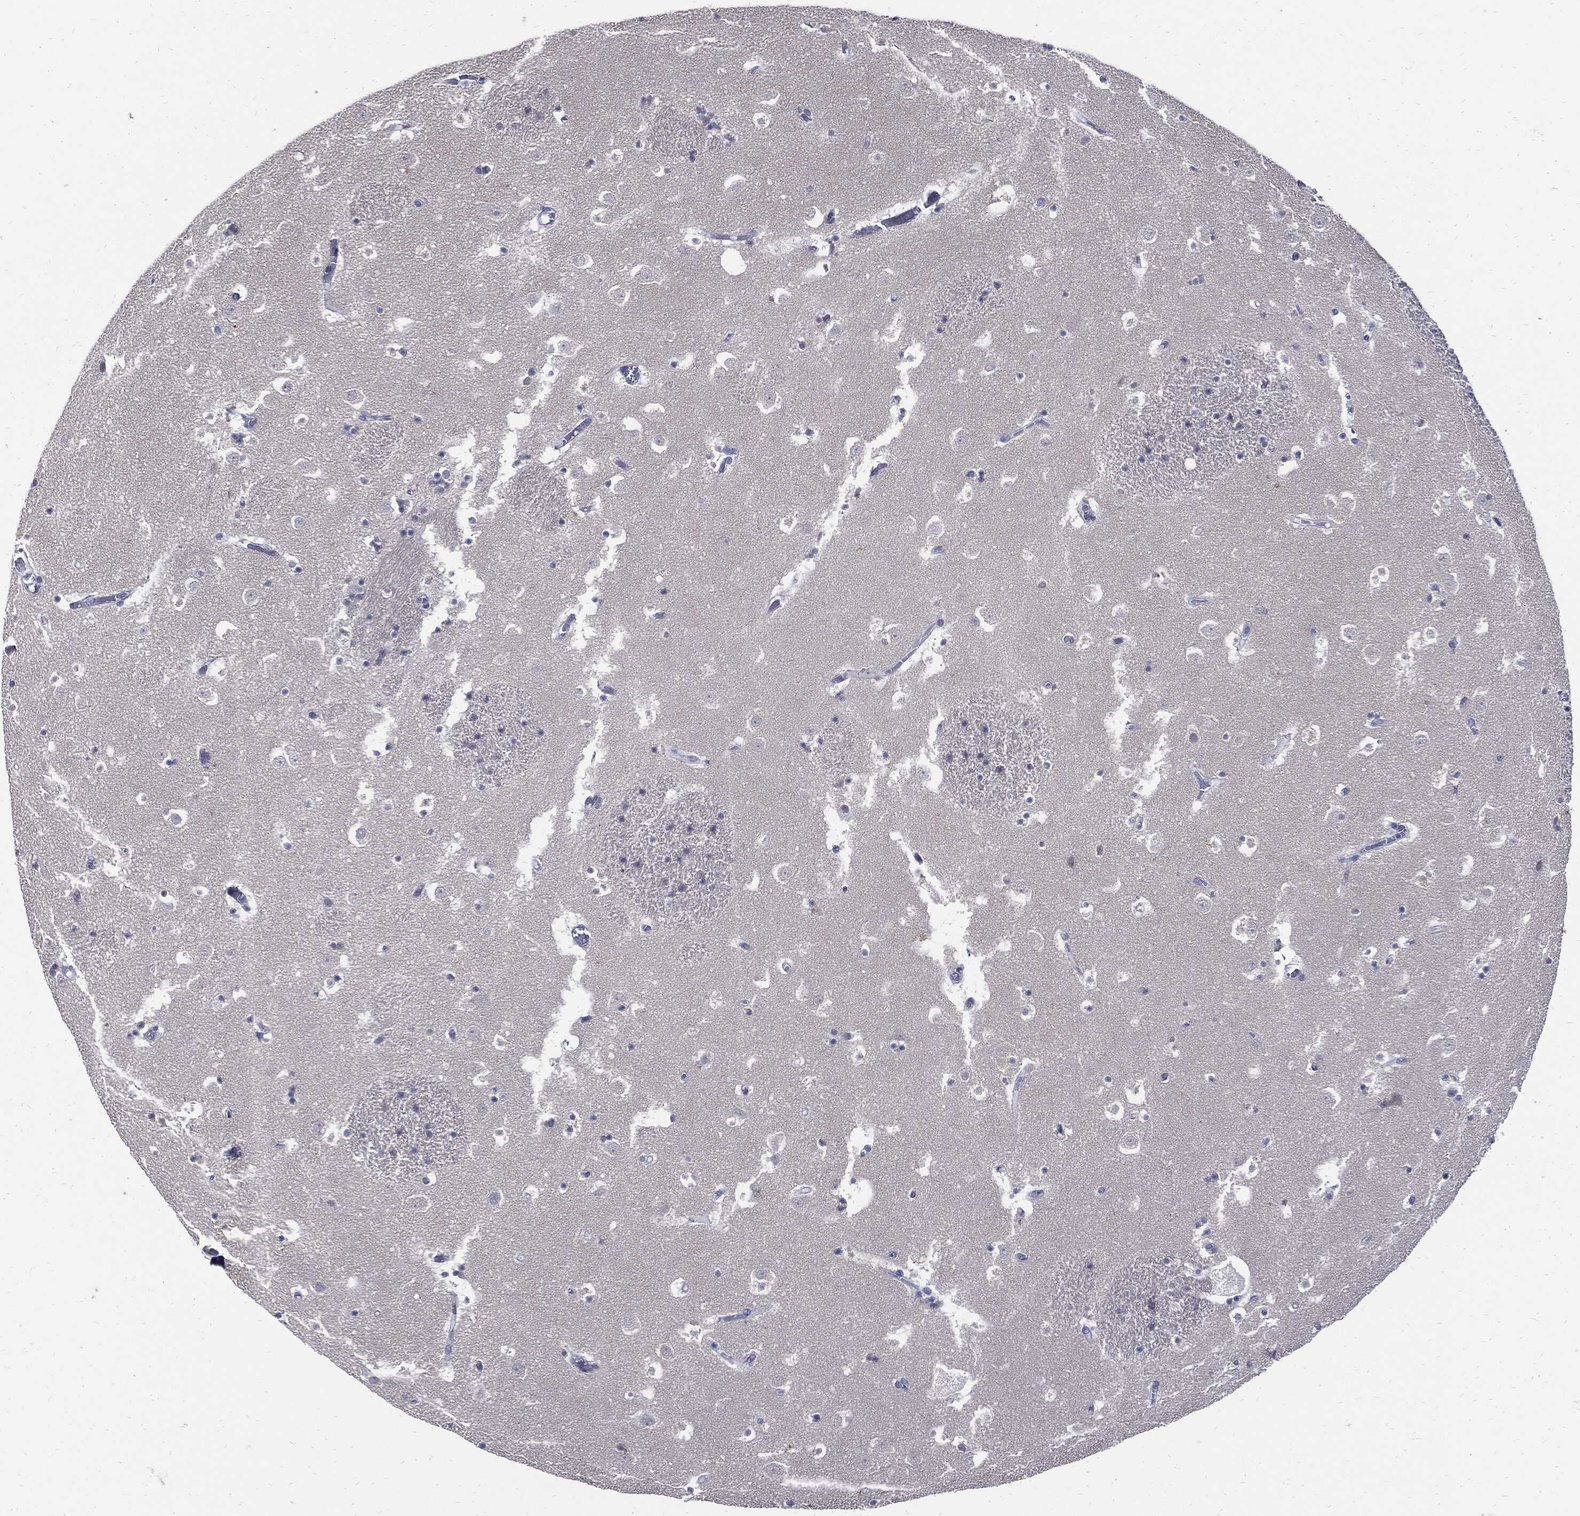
{"staining": {"intensity": "negative", "quantity": "none", "location": "none"}, "tissue": "caudate", "cell_type": "Glial cells", "image_type": "normal", "snomed": [{"axis": "morphology", "description": "Normal tissue, NOS"}, {"axis": "topography", "description": "Lateral ventricle wall"}], "caption": "DAB (3,3'-diaminobenzidine) immunohistochemical staining of normal human caudate demonstrates no significant positivity in glial cells. The staining was performed using DAB (3,3'-diaminobenzidine) to visualize the protein expression in brown, while the nuclei were stained in blue with hematoxylin (Magnification: 20x).", "gene": "NBN", "patient": {"sex": "female", "age": 42}}